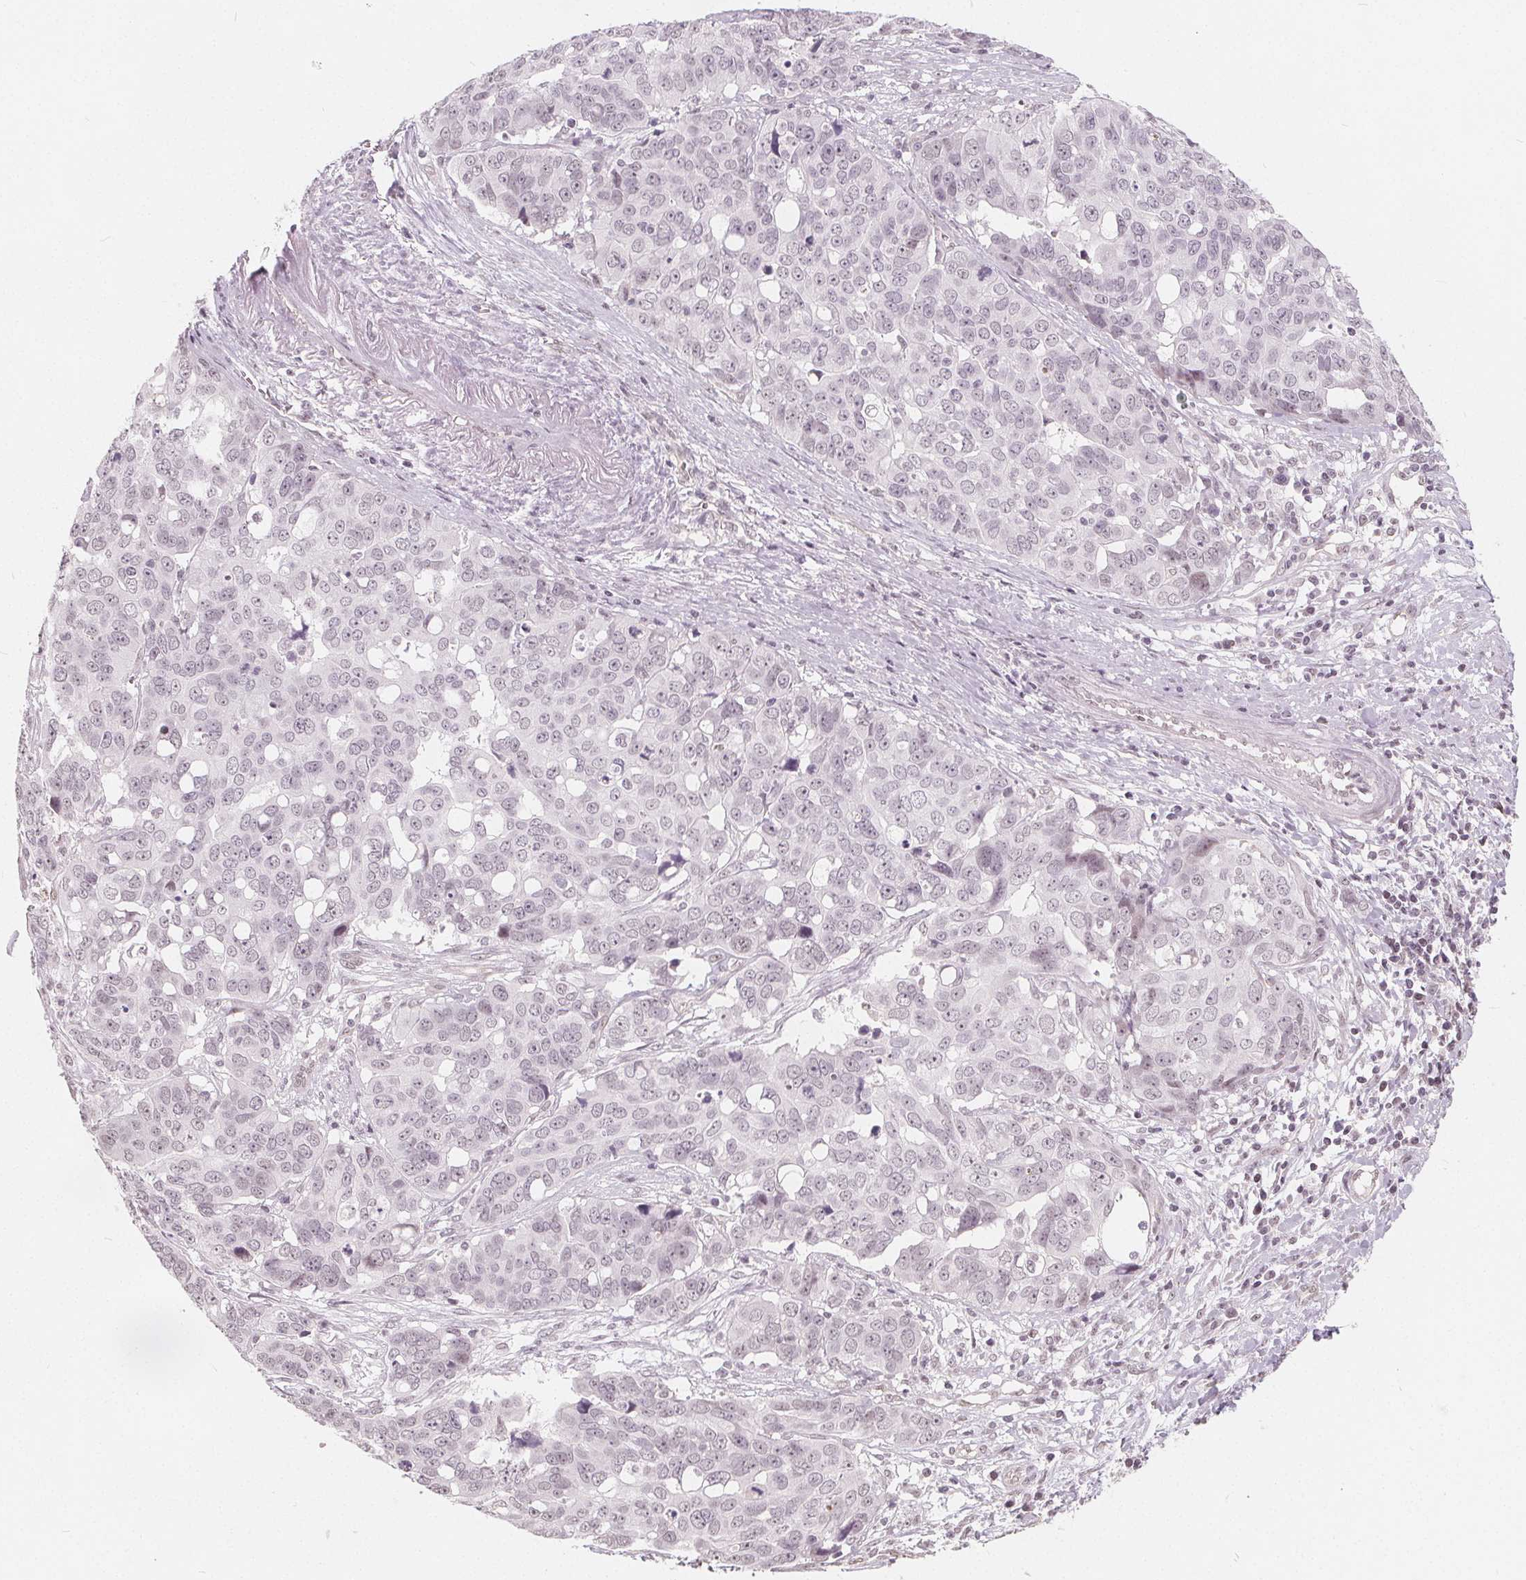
{"staining": {"intensity": "weak", "quantity": "<25%", "location": "nuclear"}, "tissue": "ovarian cancer", "cell_type": "Tumor cells", "image_type": "cancer", "snomed": [{"axis": "morphology", "description": "Carcinoma, endometroid"}, {"axis": "topography", "description": "Ovary"}], "caption": "This histopathology image is of endometroid carcinoma (ovarian) stained with IHC to label a protein in brown with the nuclei are counter-stained blue. There is no positivity in tumor cells.", "gene": "NUP210L", "patient": {"sex": "female", "age": 78}}